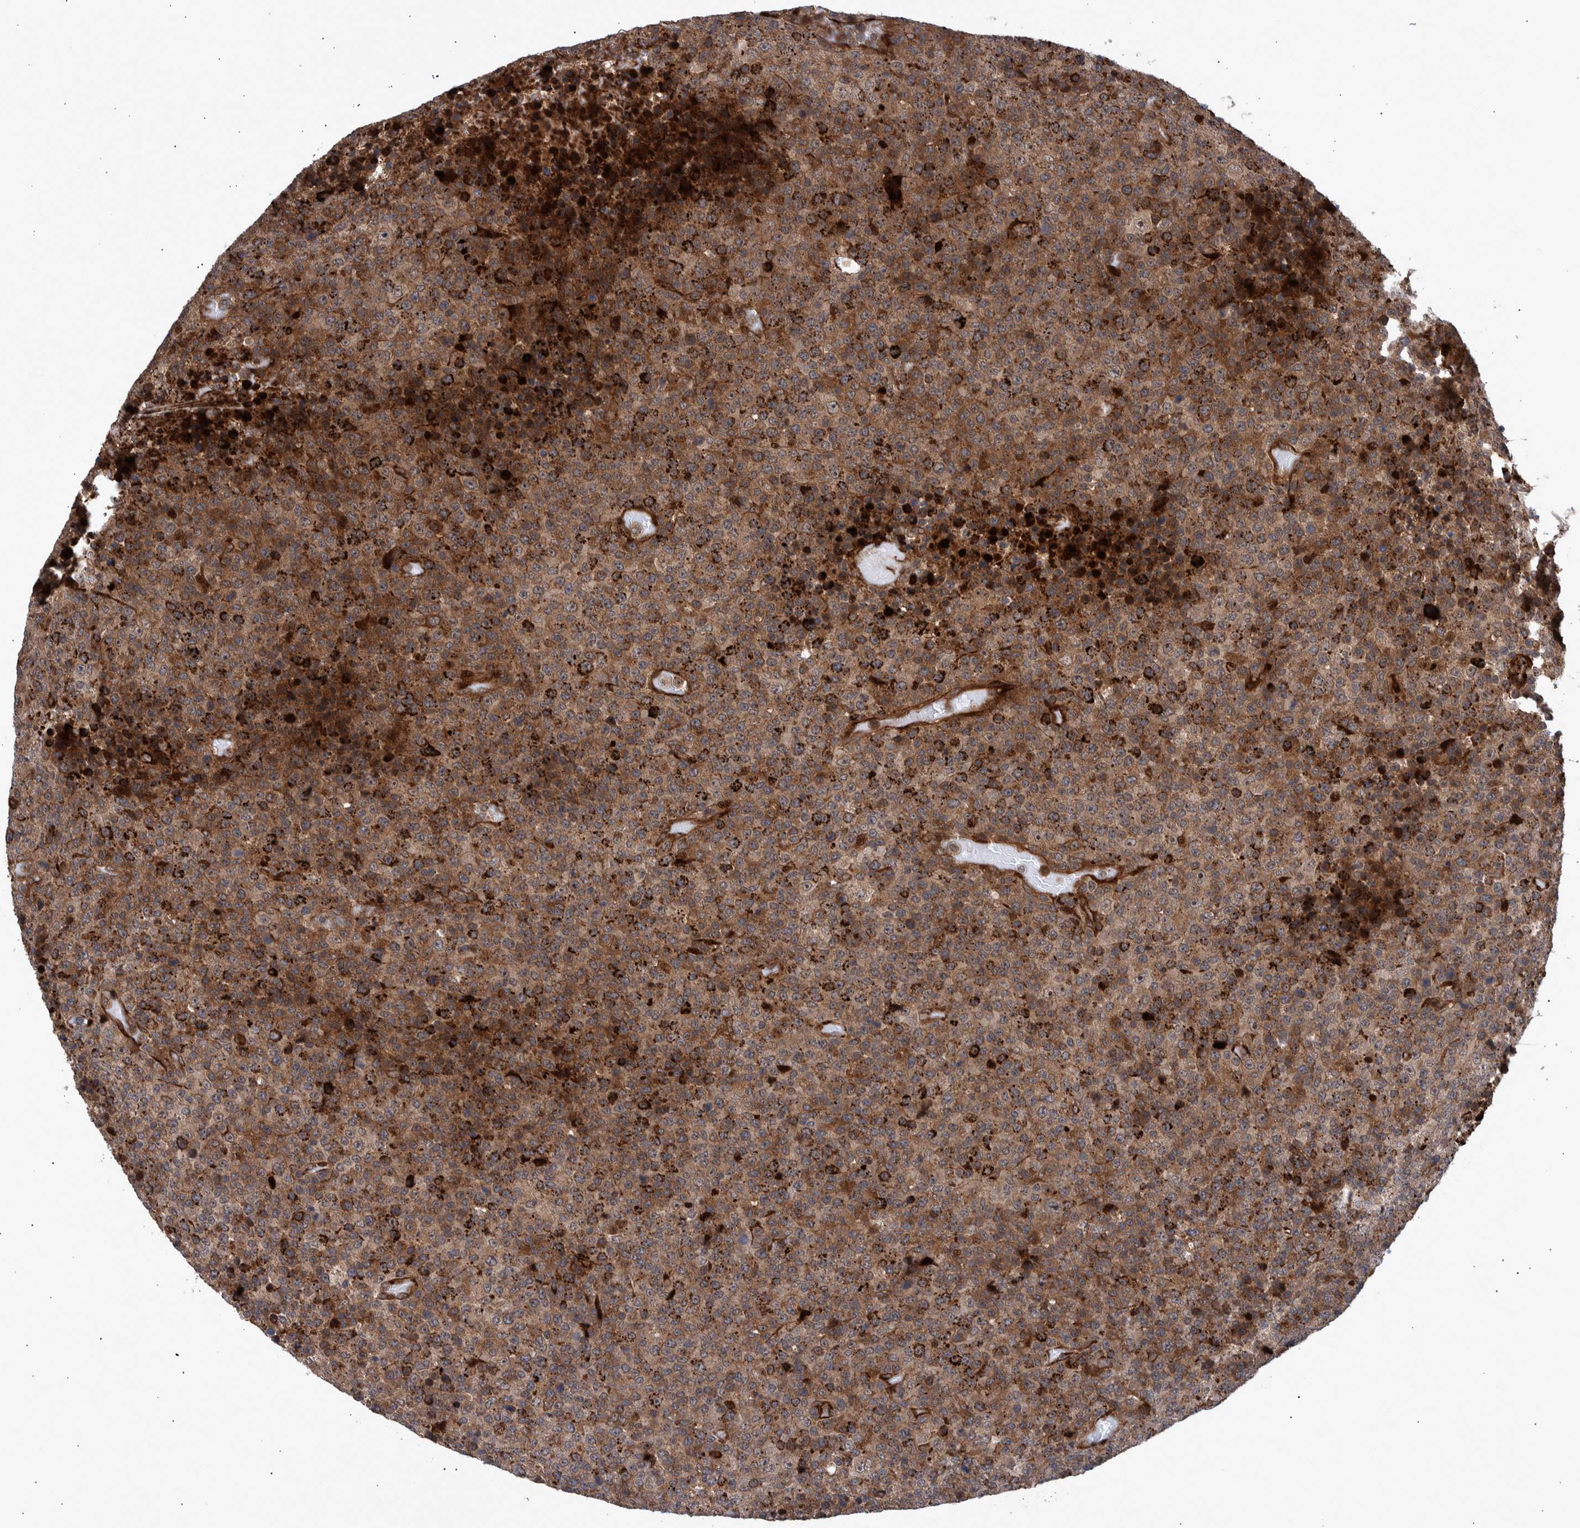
{"staining": {"intensity": "moderate", "quantity": ">75%", "location": "cytoplasmic/membranous"}, "tissue": "lymphoma", "cell_type": "Tumor cells", "image_type": "cancer", "snomed": [{"axis": "morphology", "description": "Malignant lymphoma, non-Hodgkin's type, High grade"}, {"axis": "topography", "description": "Lymph node"}], "caption": "A photomicrograph of lymphoma stained for a protein displays moderate cytoplasmic/membranous brown staining in tumor cells. (IHC, brightfield microscopy, high magnification).", "gene": "SHISA6", "patient": {"sex": "male", "age": 13}}